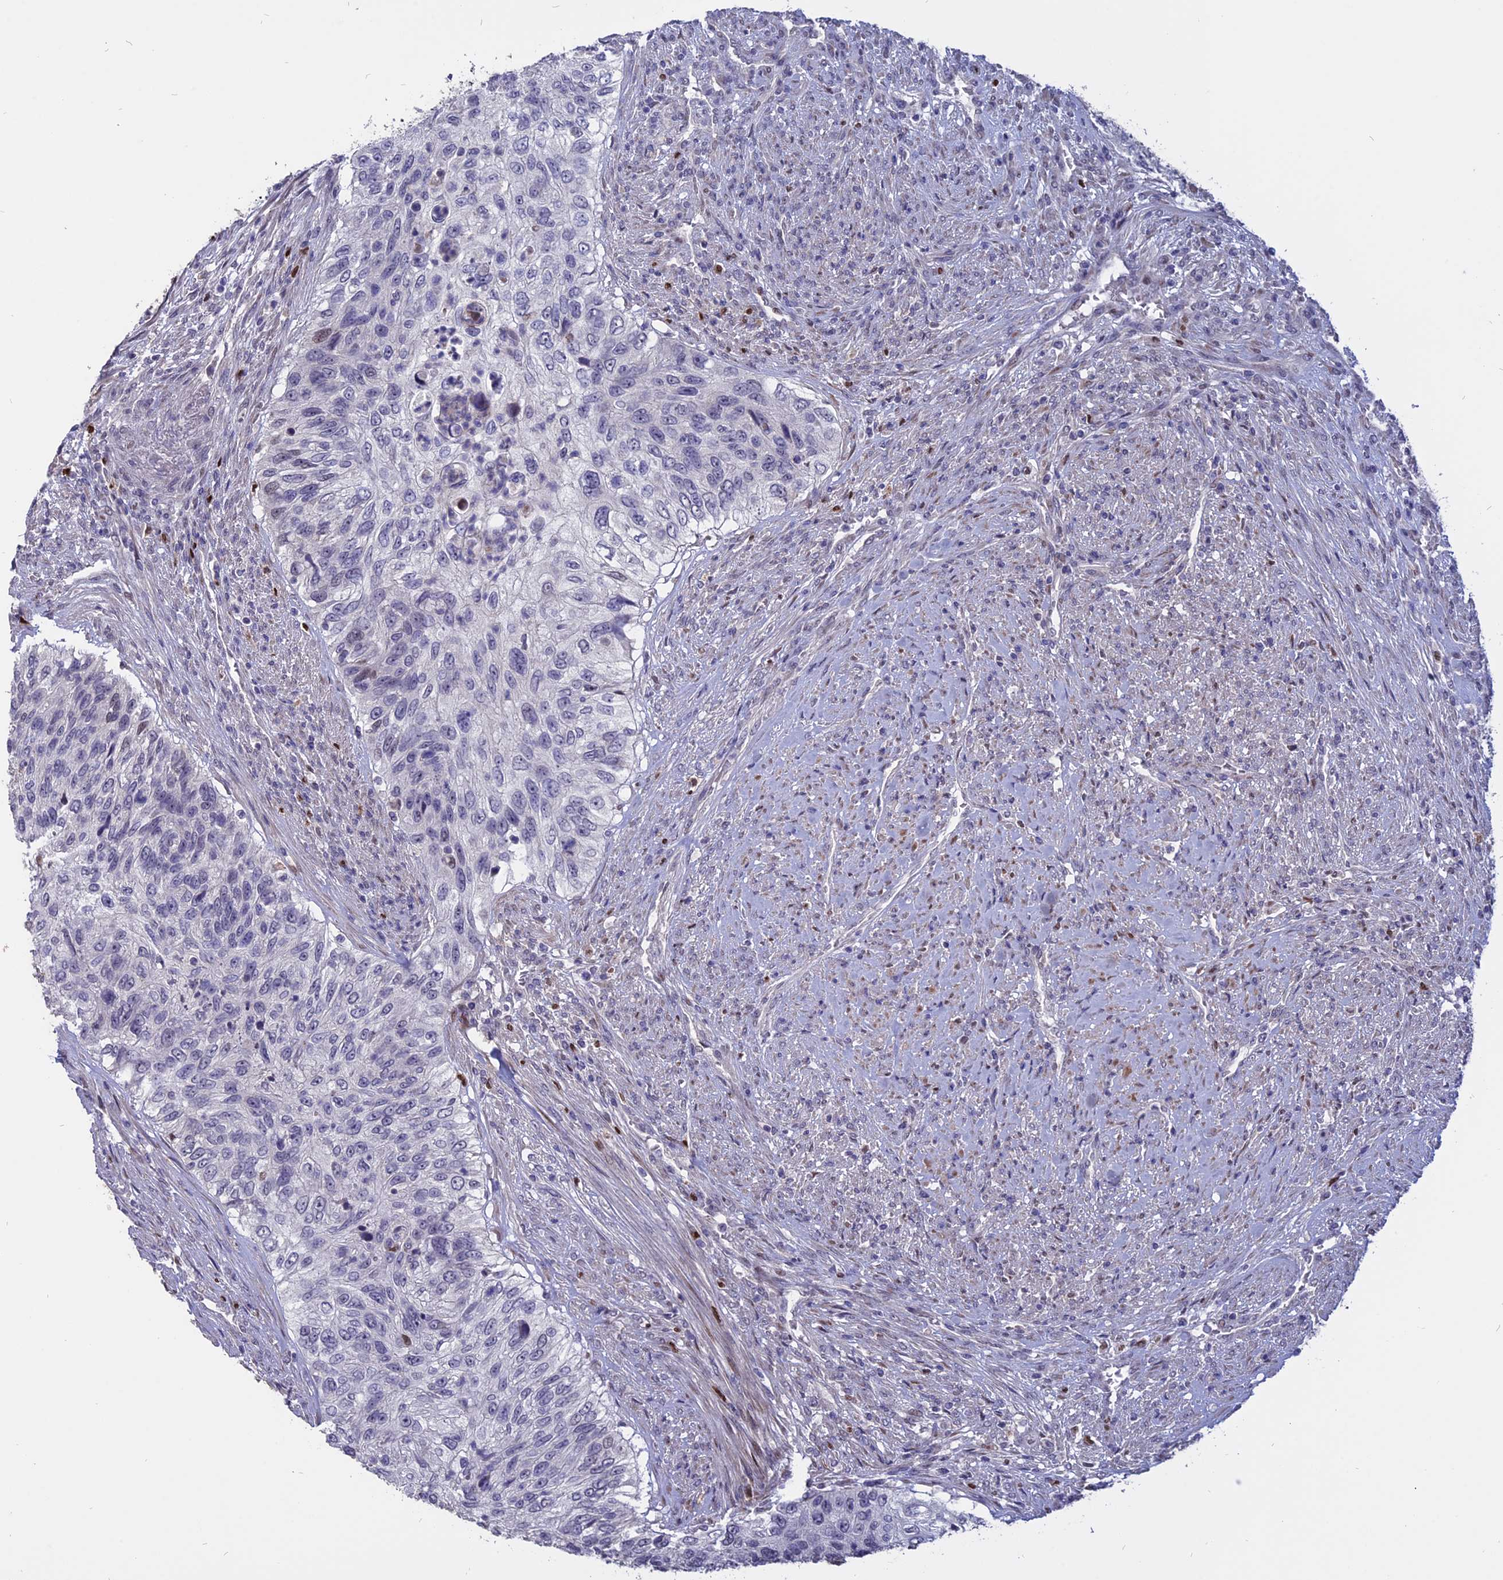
{"staining": {"intensity": "negative", "quantity": "none", "location": "none"}, "tissue": "urothelial cancer", "cell_type": "Tumor cells", "image_type": "cancer", "snomed": [{"axis": "morphology", "description": "Urothelial carcinoma, High grade"}, {"axis": "topography", "description": "Urinary bladder"}], "caption": "The immunohistochemistry (IHC) image has no significant positivity in tumor cells of urothelial cancer tissue.", "gene": "TMEM263", "patient": {"sex": "female", "age": 60}}